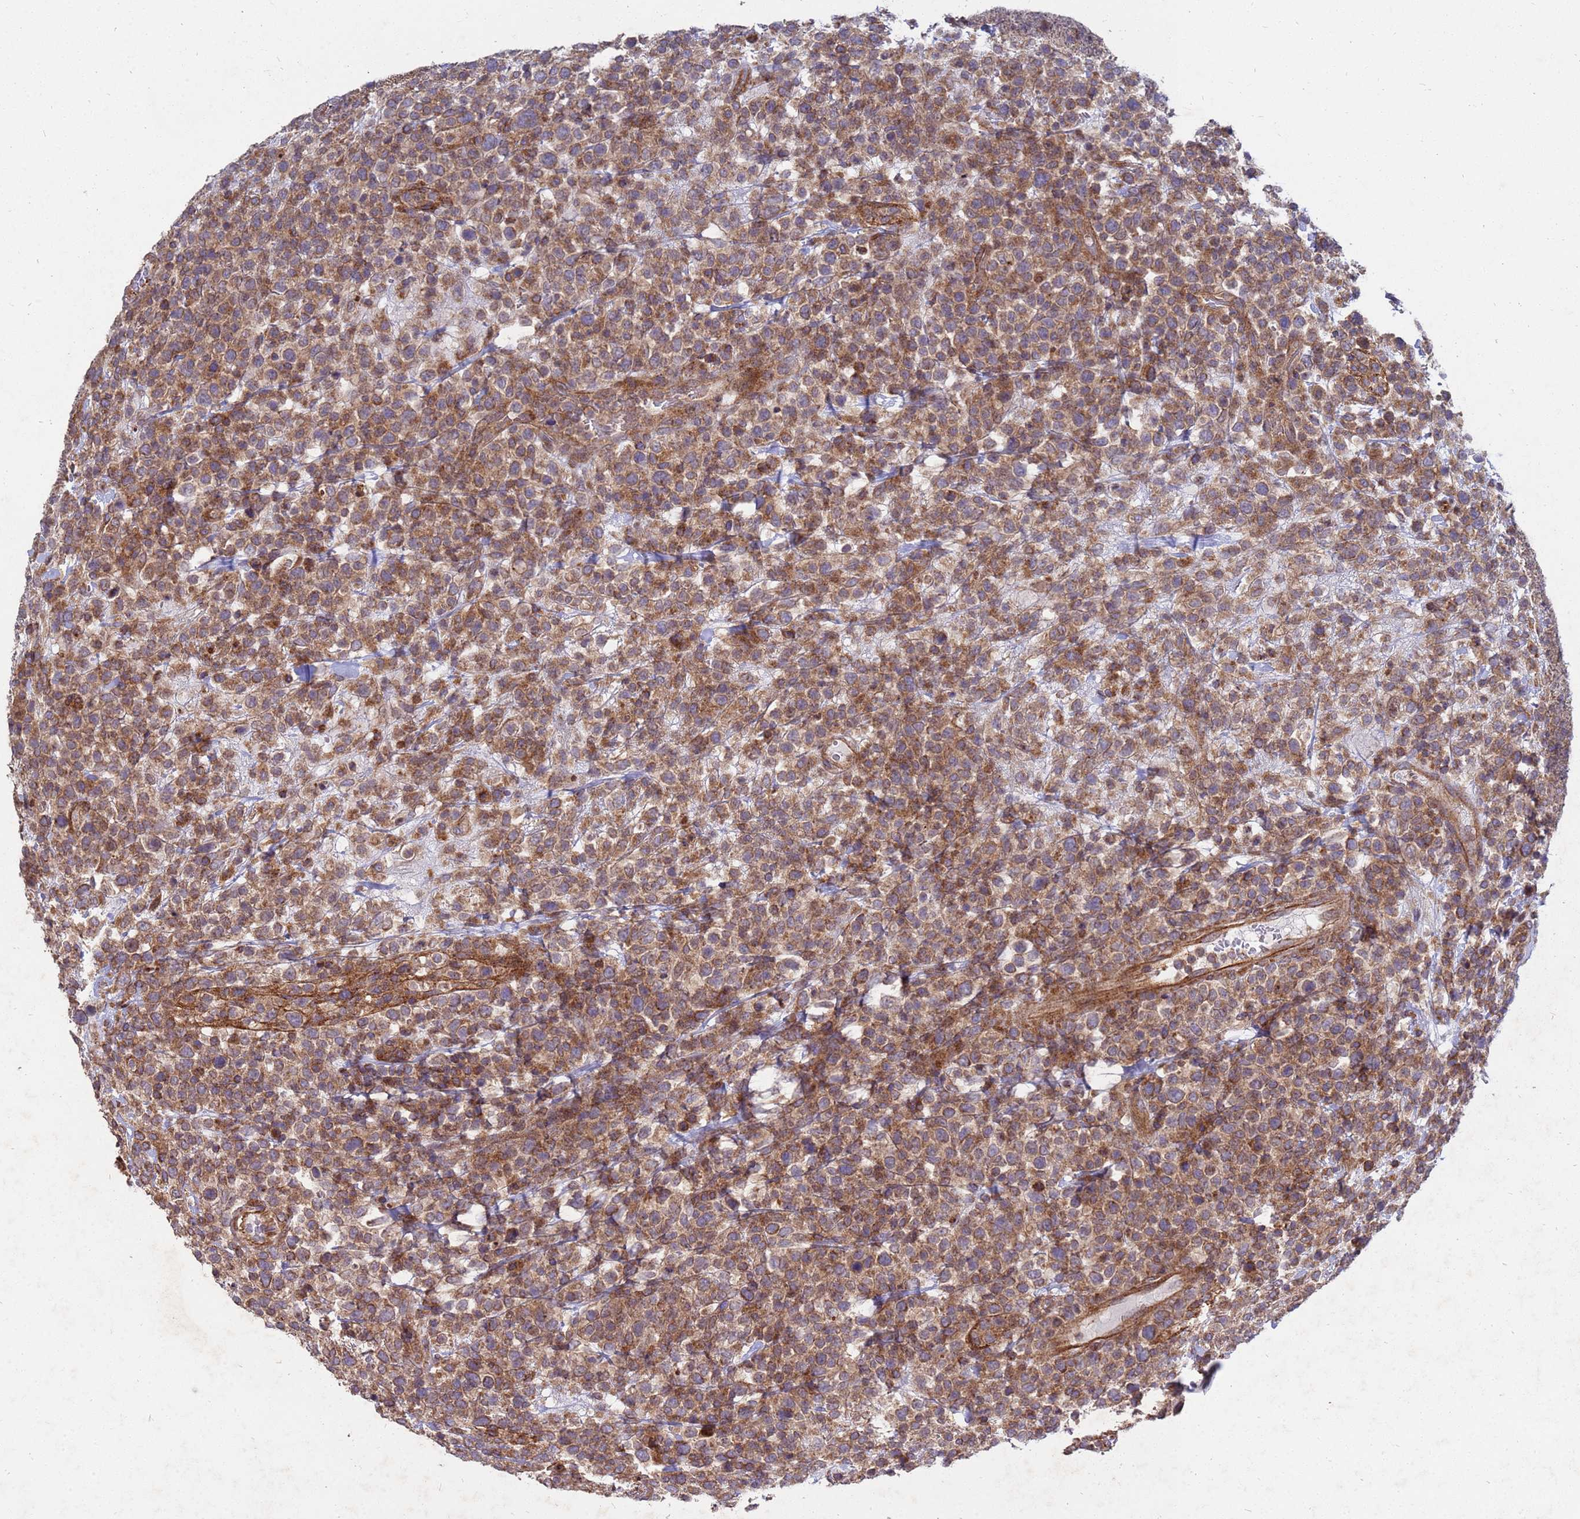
{"staining": {"intensity": "weak", "quantity": ">75%", "location": "cytoplasmic/membranous"}, "tissue": "lymphoma", "cell_type": "Tumor cells", "image_type": "cancer", "snomed": [{"axis": "morphology", "description": "Malignant lymphoma, non-Hodgkin's type, High grade"}, {"axis": "topography", "description": "Colon"}], "caption": "Immunohistochemistry staining of high-grade malignant lymphoma, non-Hodgkin's type, which displays low levels of weak cytoplasmic/membranous staining in about >75% of tumor cells indicating weak cytoplasmic/membranous protein expression. The staining was performed using DAB (3,3'-diaminobenzidine) (brown) for protein detection and nuclei were counterstained in hematoxylin (blue).", "gene": "CDC34", "patient": {"sex": "female", "age": 53}}